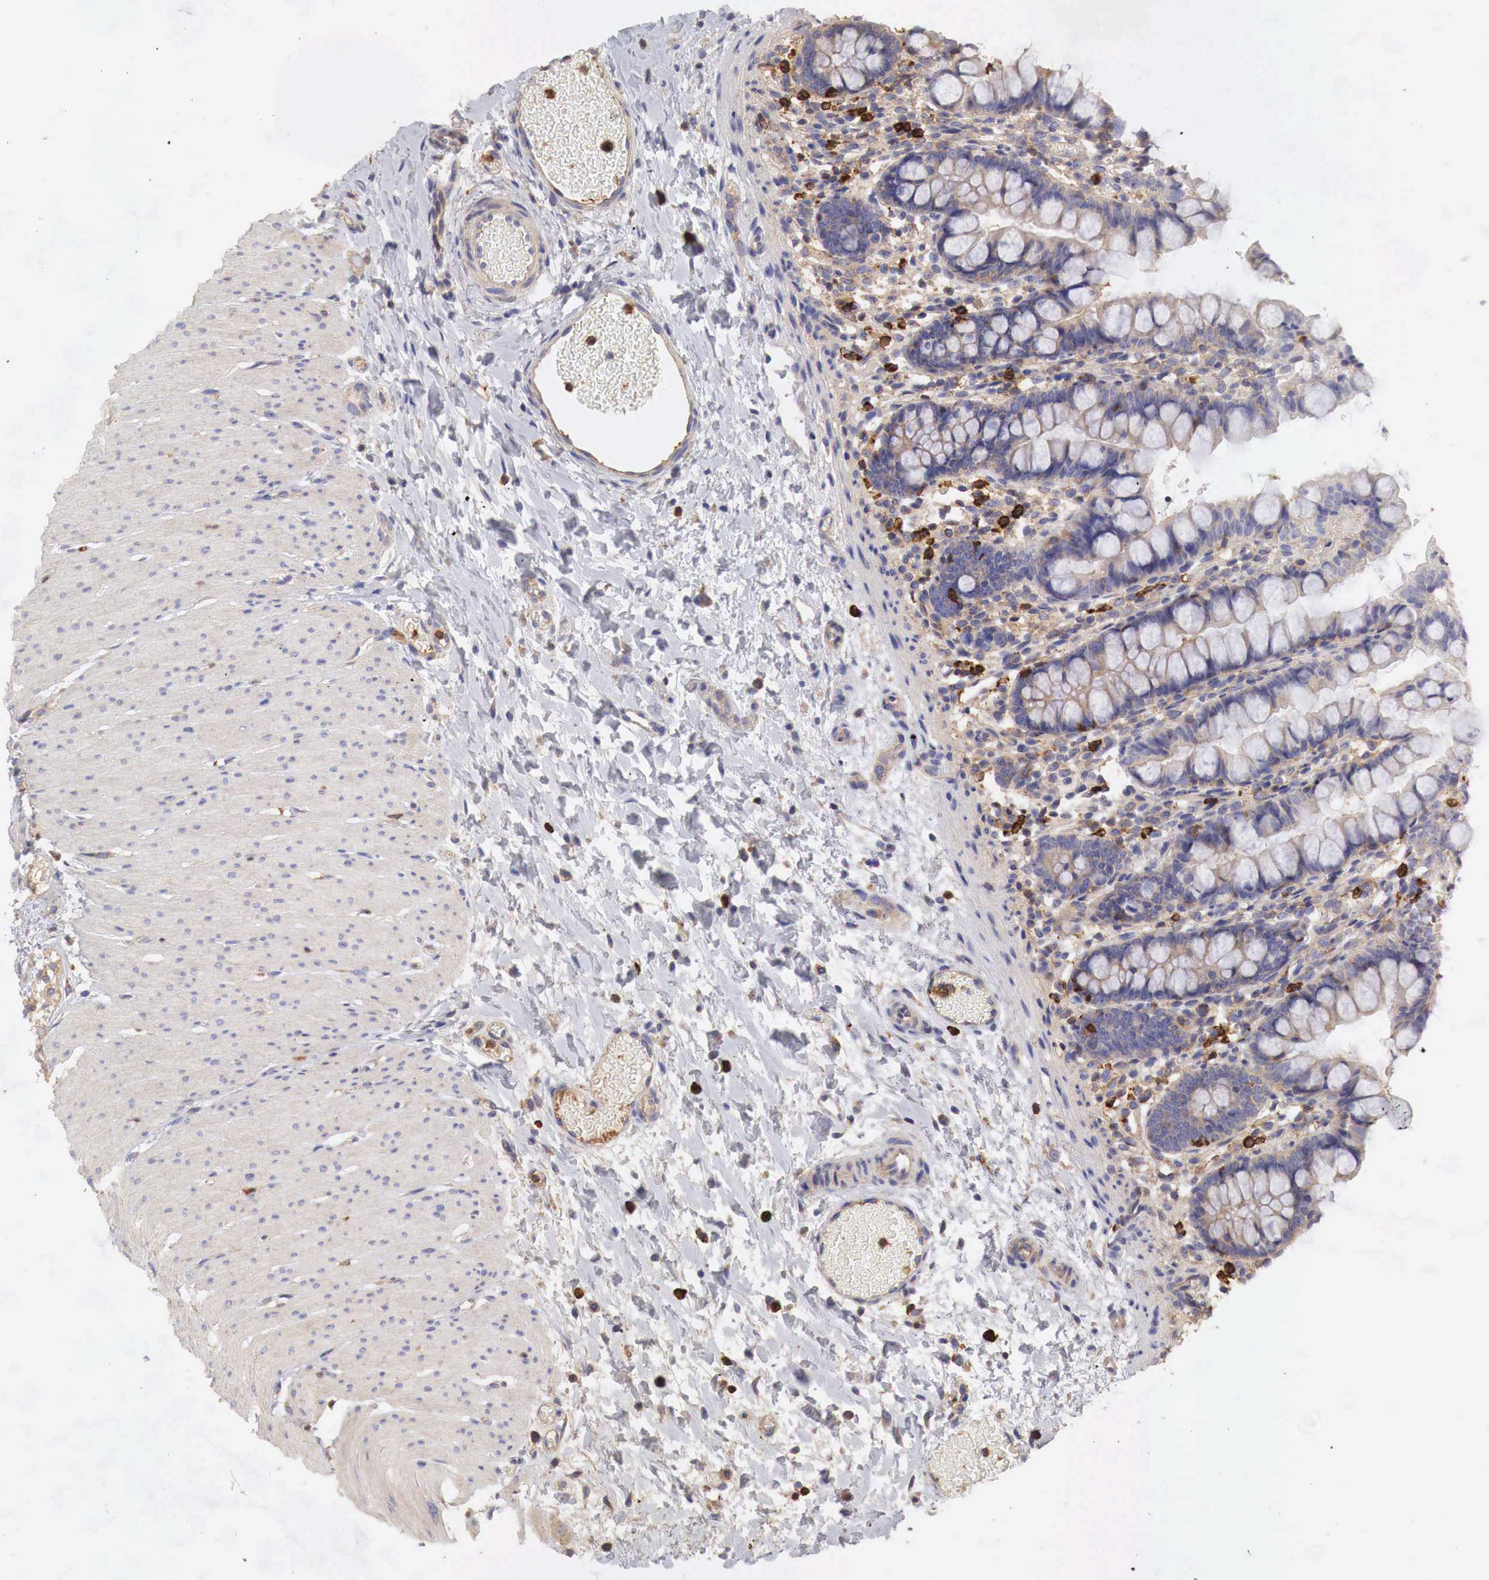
{"staining": {"intensity": "weak", "quantity": "<25%", "location": "cytoplasmic/membranous"}, "tissue": "small intestine", "cell_type": "Glandular cells", "image_type": "normal", "snomed": [{"axis": "morphology", "description": "Normal tissue, NOS"}, {"axis": "topography", "description": "Small intestine"}], "caption": "Human small intestine stained for a protein using IHC displays no staining in glandular cells.", "gene": "G6PD", "patient": {"sex": "male", "age": 1}}